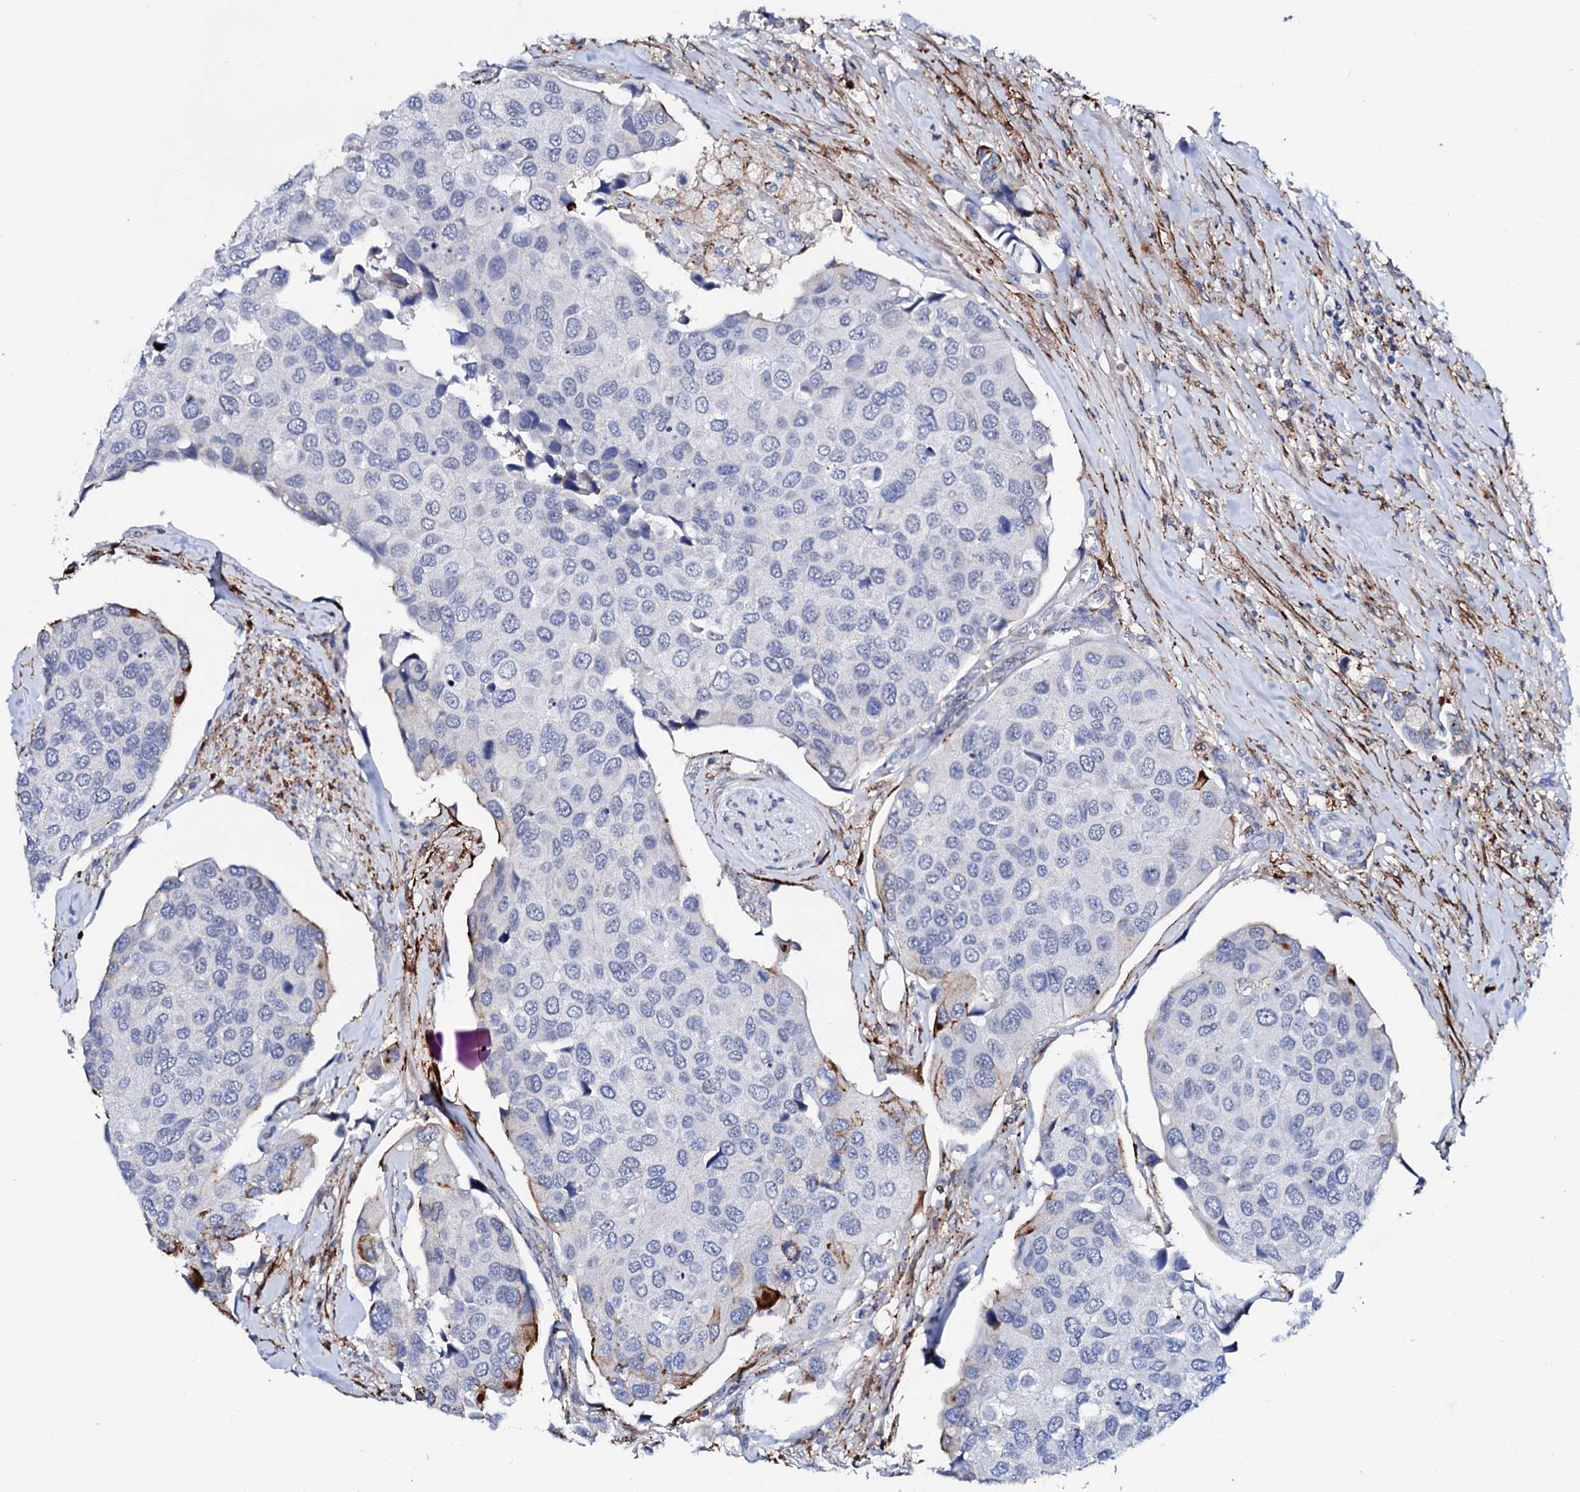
{"staining": {"intensity": "negative", "quantity": "none", "location": "none"}, "tissue": "urothelial cancer", "cell_type": "Tumor cells", "image_type": "cancer", "snomed": [{"axis": "morphology", "description": "Urothelial carcinoma, High grade"}, {"axis": "topography", "description": "Urinary bladder"}], "caption": "Immunohistochemical staining of urothelial cancer exhibits no significant expression in tumor cells.", "gene": "MED13L", "patient": {"sex": "male", "age": 74}}